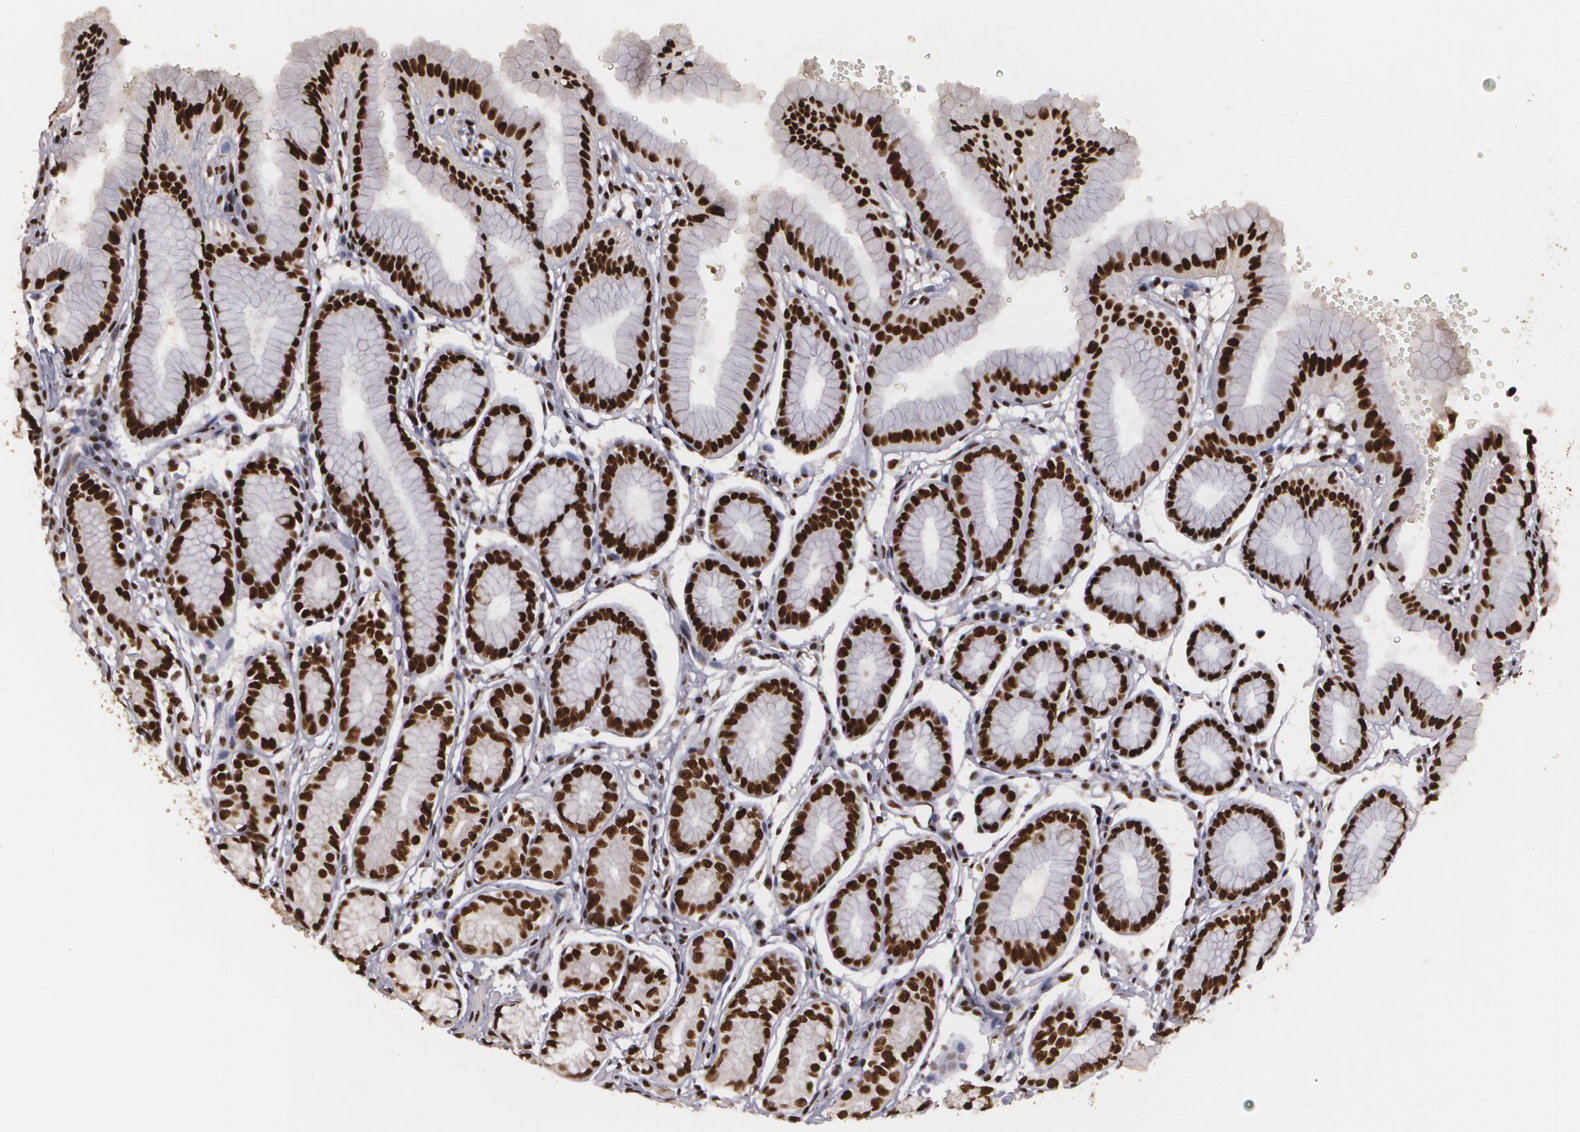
{"staining": {"intensity": "strong", "quantity": ">75%", "location": "nuclear"}, "tissue": "stomach", "cell_type": "Glandular cells", "image_type": "normal", "snomed": [{"axis": "morphology", "description": "Normal tissue, NOS"}, {"axis": "topography", "description": "Stomach"}], "caption": "Normal stomach shows strong nuclear staining in approximately >75% of glandular cells.", "gene": "RCOR1", "patient": {"sex": "male", "age": 42}}